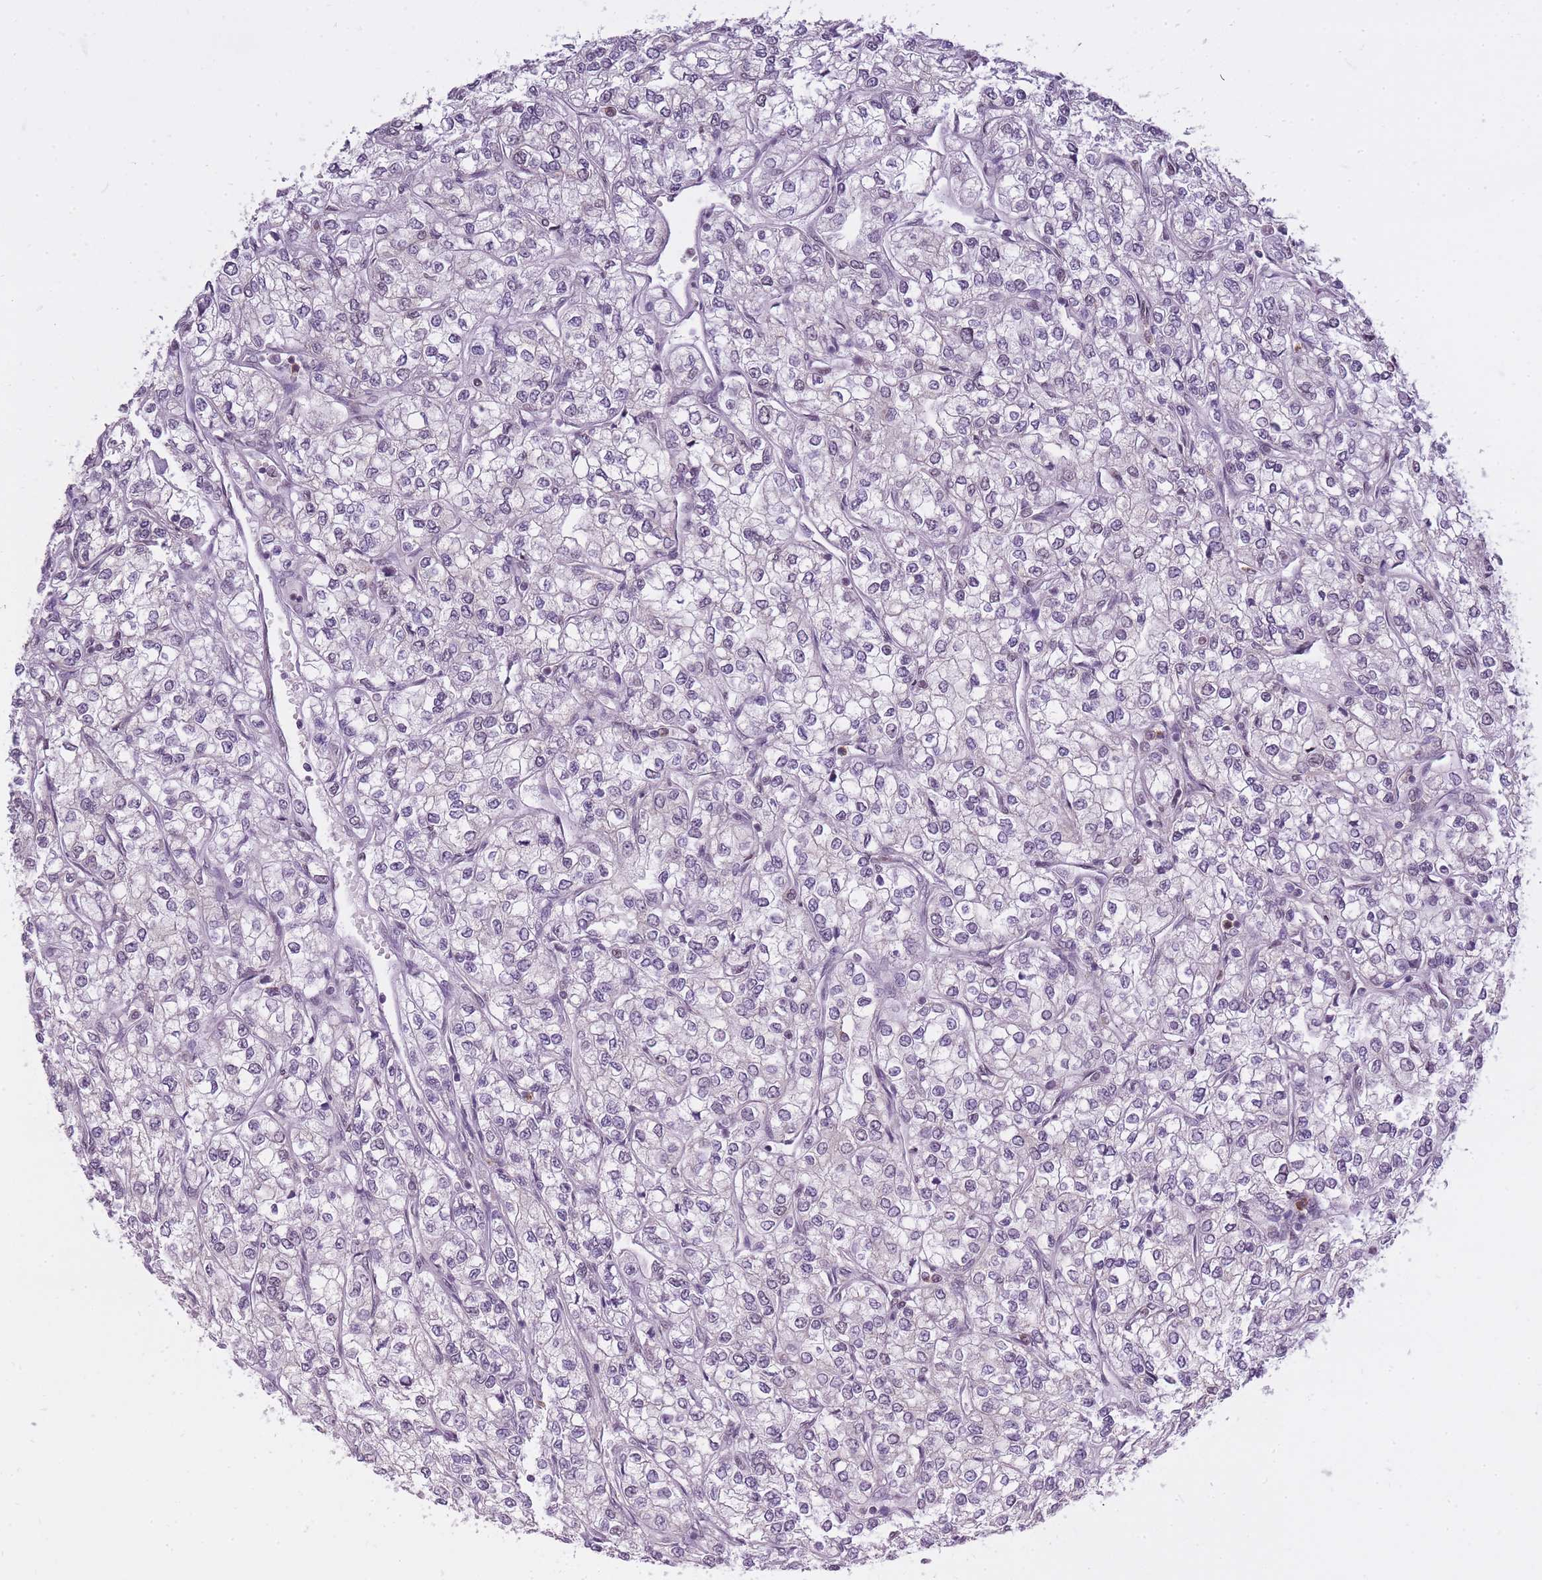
{"staining": {"intensity": "negative", "quantity": "none", "location": "none"}, "tissue": "renal cancer", "cell_type": "Tumor cells", "image_type": "cancer", "snomed": [{"axis": "morphology", "description": "Adenocarcinoma, NOS"}, {"axis": "topography", "description": "Kidney"}], "caption": "This is an immunohistochemistry photomicrograph of human renal cancer (adenocarcinoma). There is no positivity in tumor cells.", "gene": "TIGD1", "patient": {"sex": "male", "age": 80}}